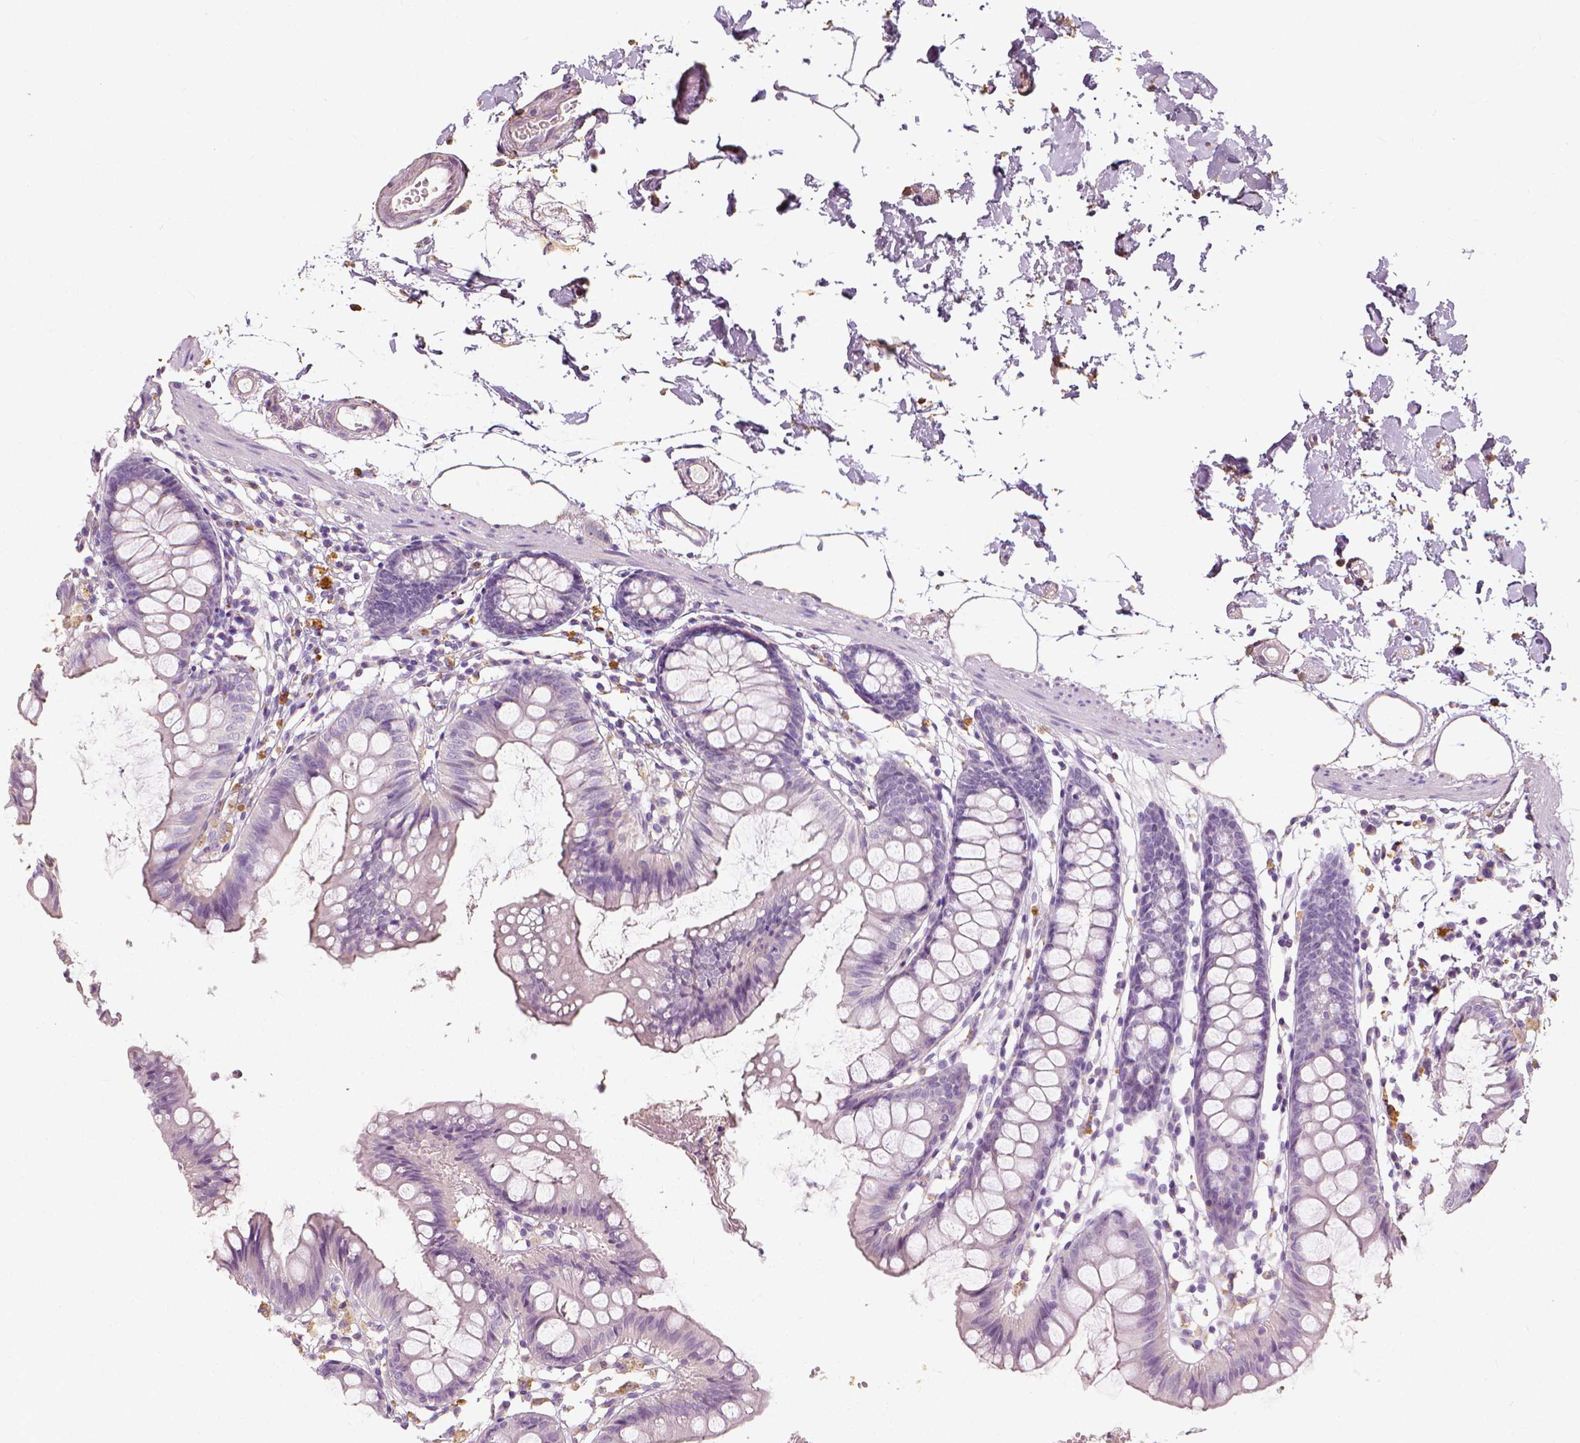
{"staining": {"intensity": "negative", "quantity": "none", "location": "none"}, "tissue": "colon", "cell_type": "Endothelial cells", "image_type": "normal", "snomed": [{"axis": "morphology", "description": "Normal tissue, NOS"}, {"axis": "topography", "description": "Colon"}], "caption": "Immunohistochemical staining of normal human colon demonstrates no significant staining in endothelial cells. (DAB IHC with hematoxylin counter stain).", "gene": "DHCR24", "patient": {"sex": "female", "age": 84}}